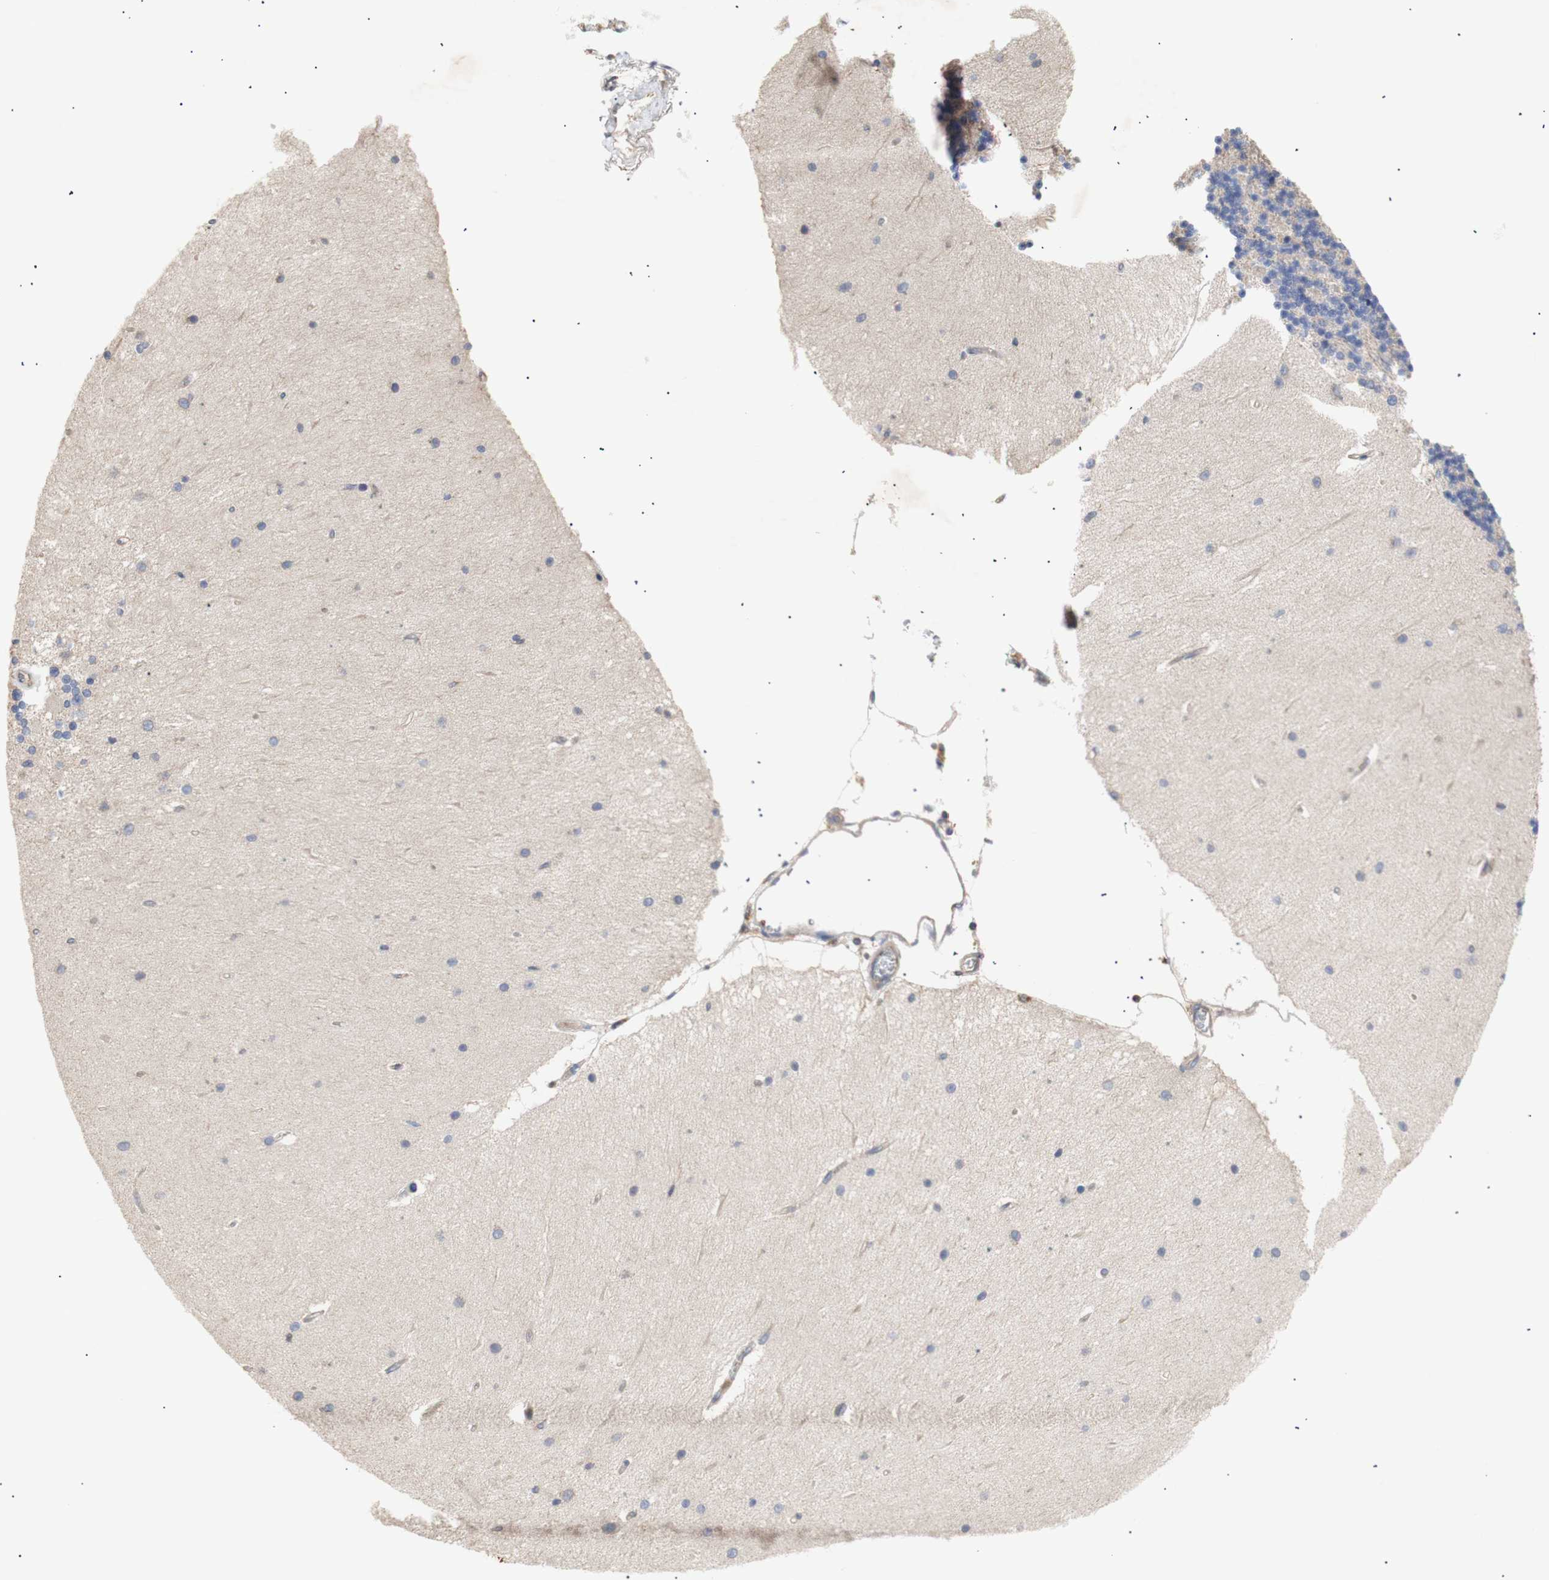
{"staining": {"intensity": "weak", "quantity": ">75%", "location": "cytoplasmic/membranous"}, "tissue": "cerebellum", "cell_type": "Cells in granular layer", "image_type": "normal", "snomed": [{"axis": "morphology", "description": "Normal tissue, NOS"}, {"axis": "topography", "description": "Cerebellum"}], "caption": "Immunohistochemistry staining of unremarkable cerebellum, which demonstrates low levels of weak cytoplasmic/membranous staining in about >75% of cells in granular layer indicating weak cytoplasmic/membranous protein staining. The staining was performed using DAB (brown) for protein detection and nuclei were counterstained in hematoxylin (blue).", "gene": "IKBKG", "patient": {"sex": "female", "age": 54}}